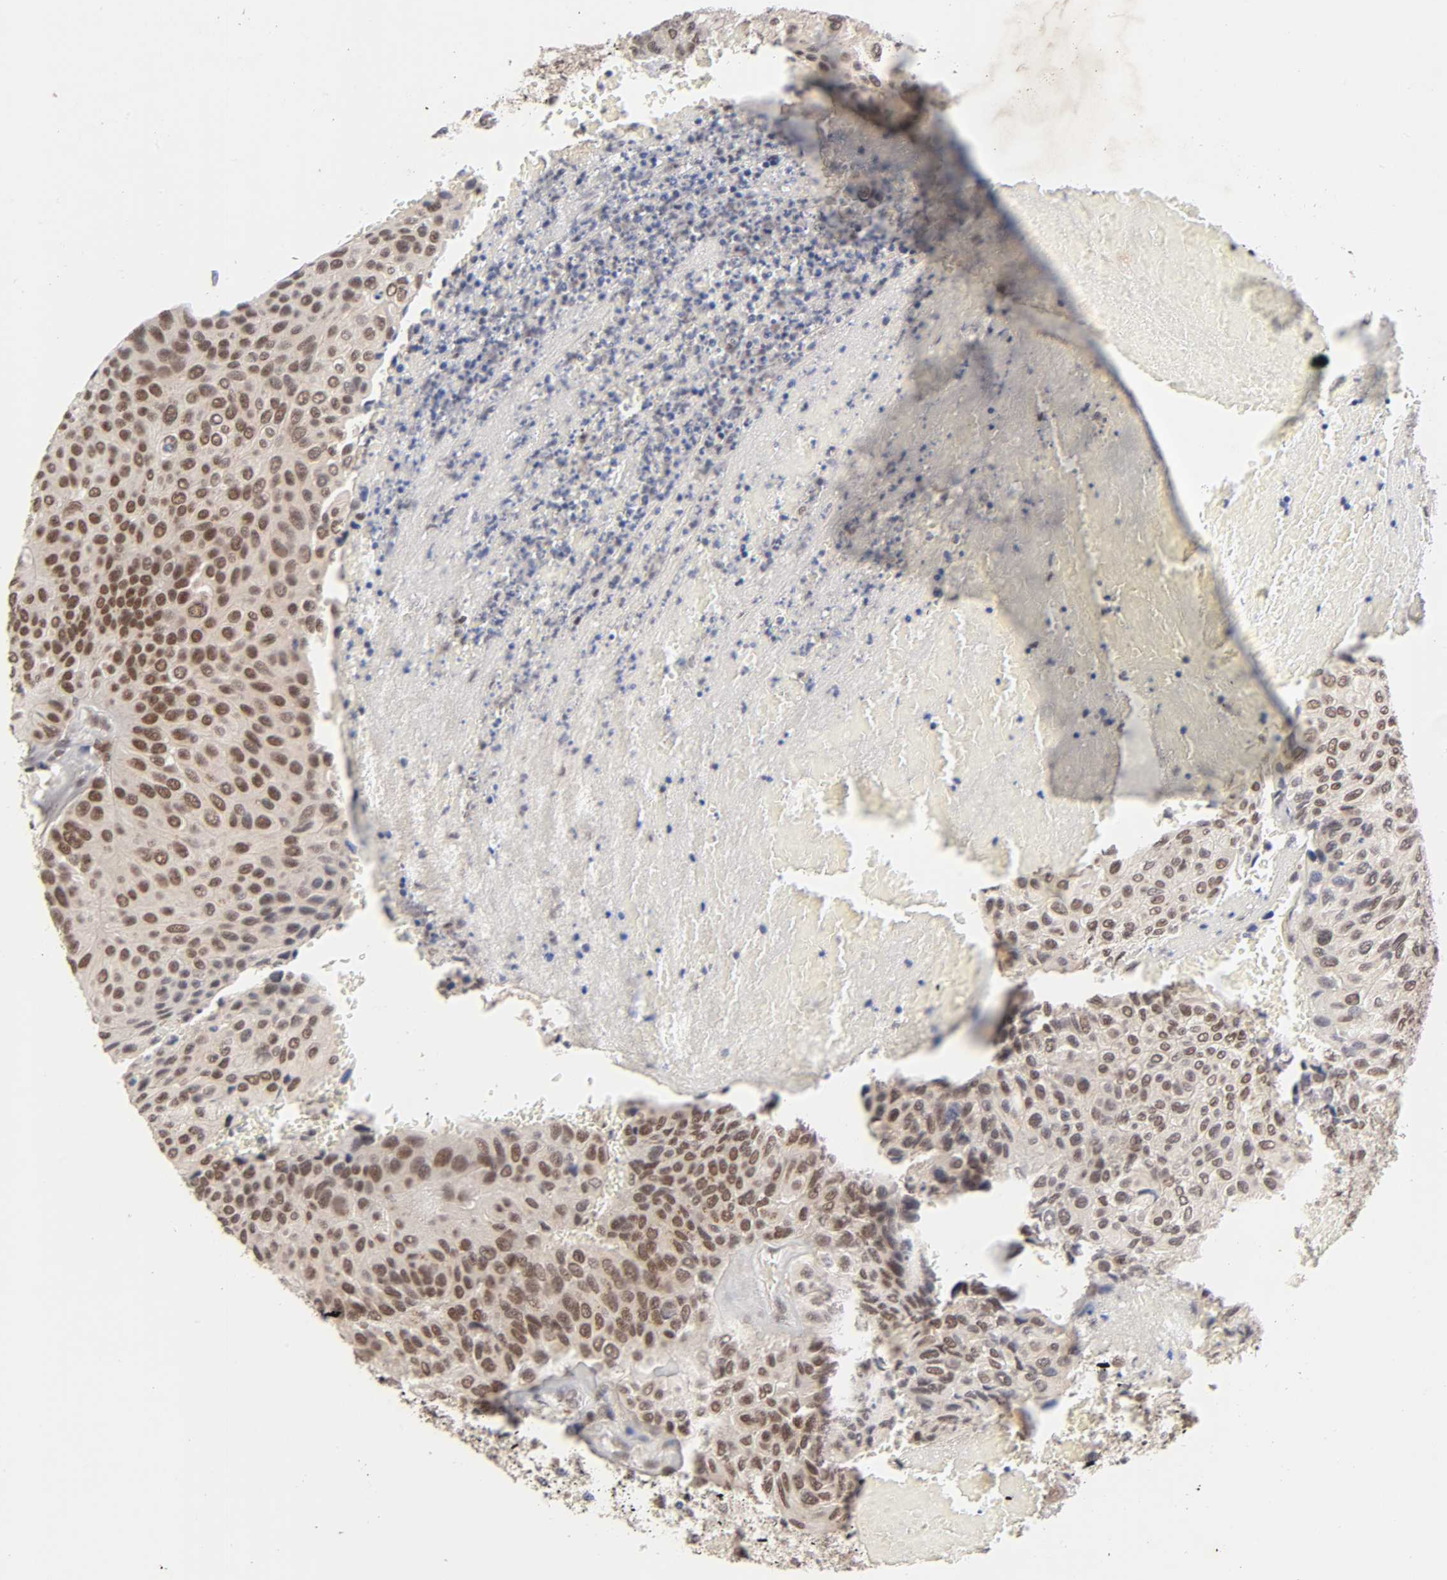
{"staining": {"intensity": "strong", "quantity": ">75%", "location": "cytoplasmic/membranous,nuclear"}, "tissue": "urothelial cancer", "cell_type": "Tumor cells", "image_type": "cancer", "snomed": [{"axis": "morphology", "description": "Urothelial carcinoma, High grade"}, {"axis": "topography", "description": "Urinary bladder"}], "caption": "A high amount of strong cytoplasmic/membranous and nuclear expression is present in approximately >75% of tumor cells in urothelial cancer tissue.", "gene": "EP300", "patient": {"sex": "male", "age": 66}}